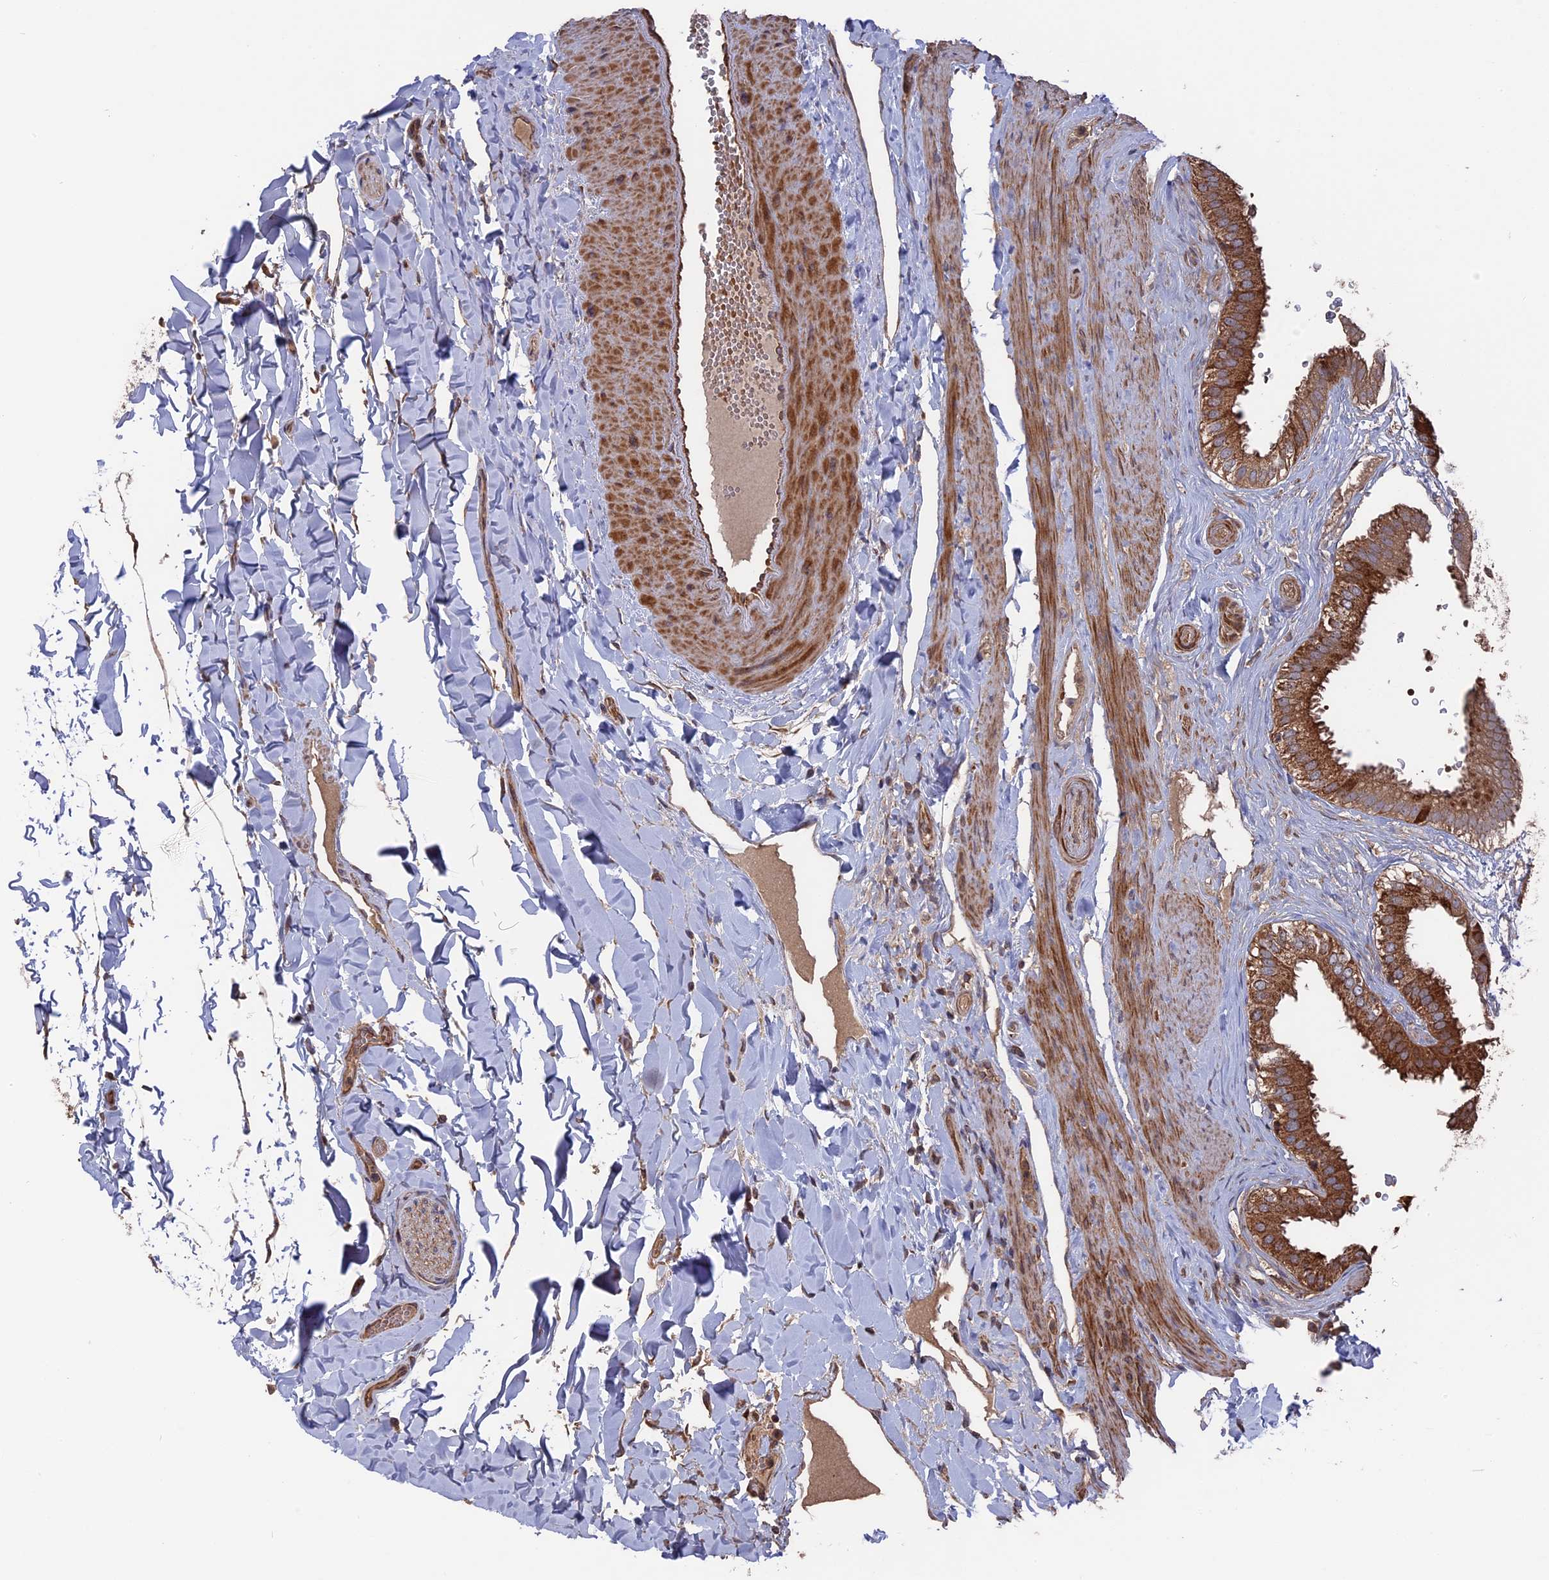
{"staining": {"intensity": "strong", "quantity": ">75%", "location": "cytoplasmic/membranous"}, "tissue": "gallbladder", "cell_type": "Glandular cells", "image_type": "normal", "snomed": [{"axis": "morphology", "description": "Normal tissue, NOS"}, {"axis": "topography", "description": "Gallbladder"}], "caption": "A histopathology image showing strong cytoplasmic/membranous expression in about >75% of glandular cells in normal gallbladder, as visualized by brown immunohistochemical staining.", "gene": "TELO2", "patient": {"sex": "female", "age": 61}}